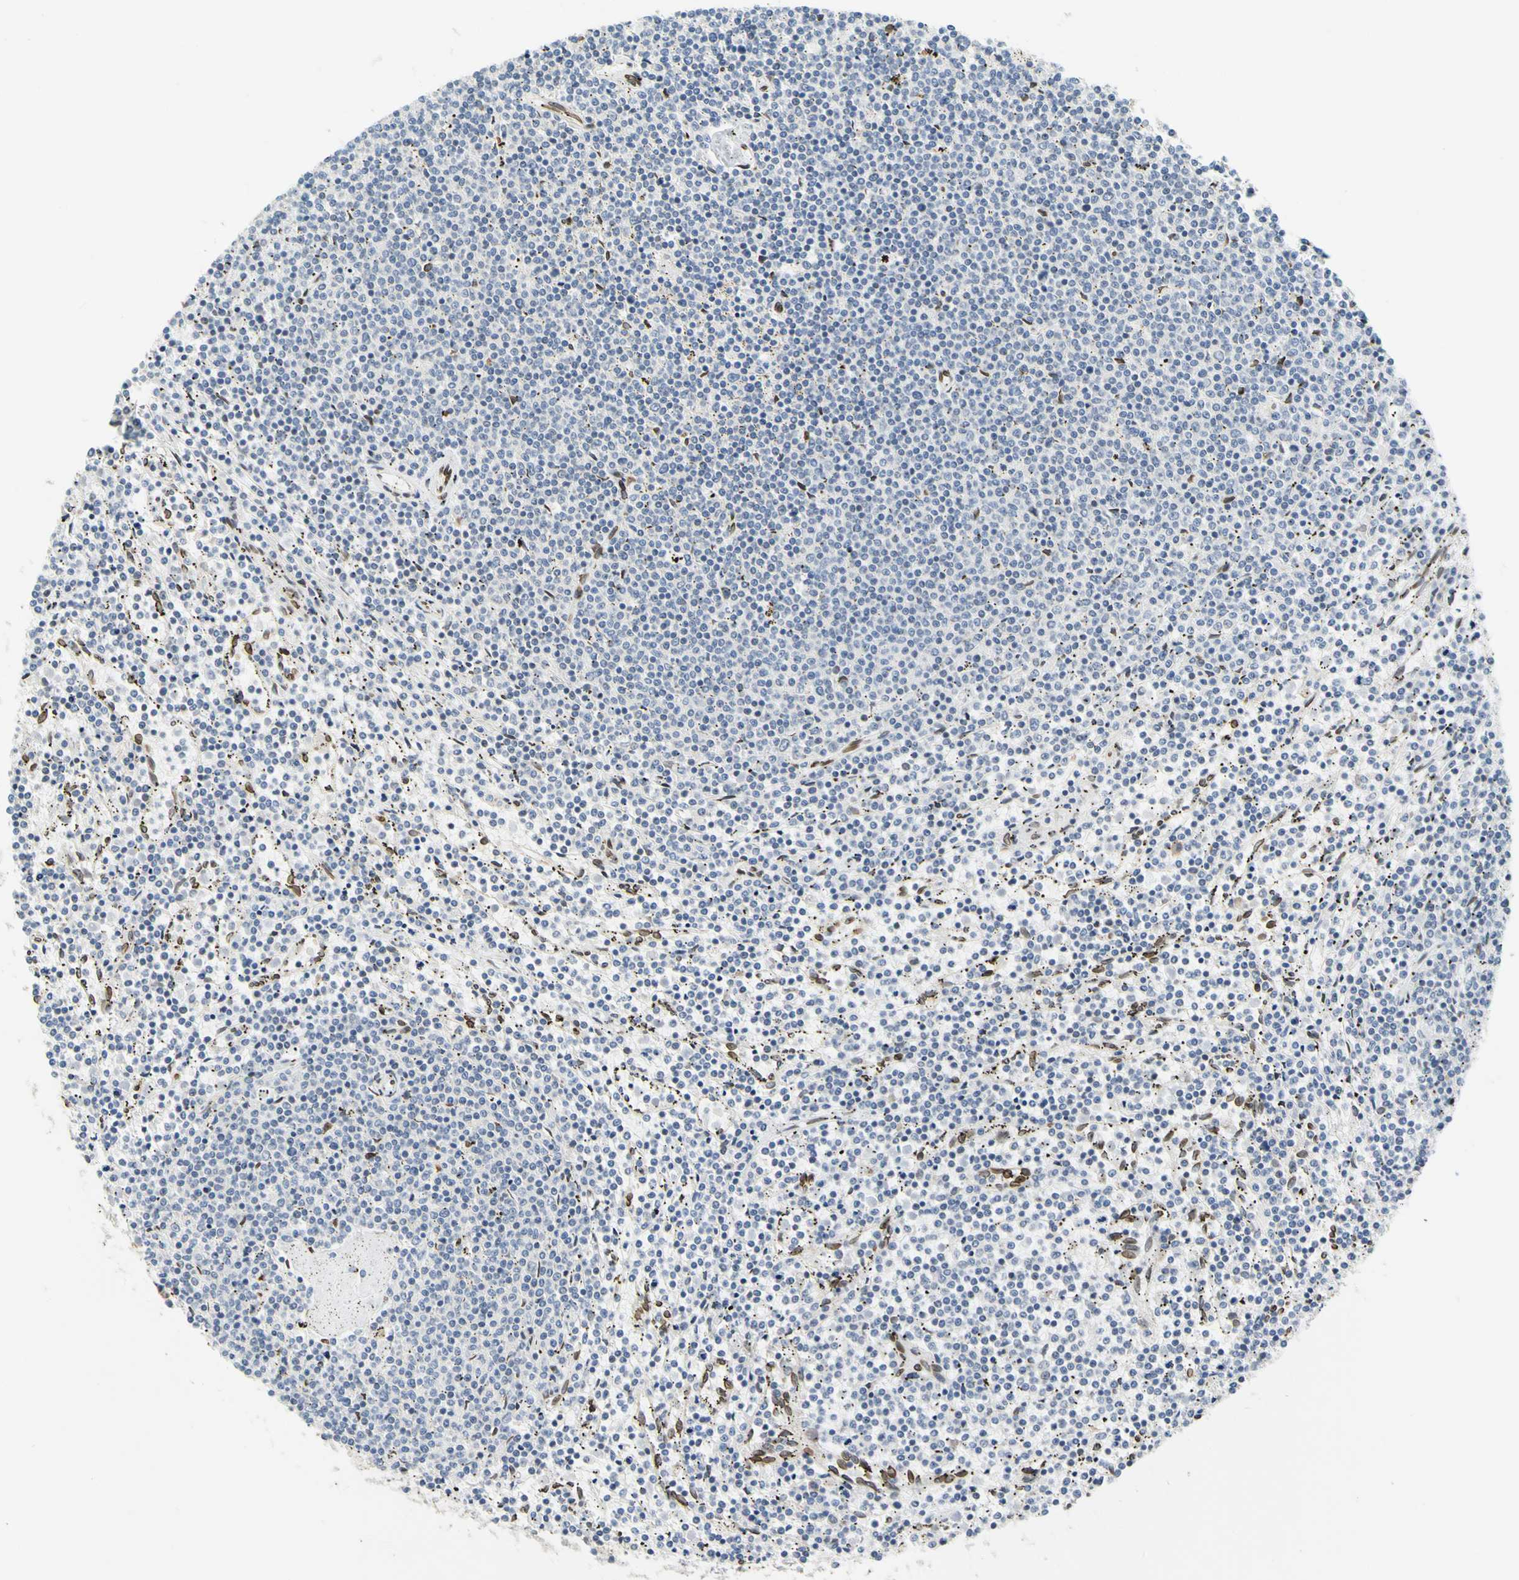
{"staining": {"intensity": "negative", "quantity": "none", "location": "none"}, "tissue": "lymphoma", "cell_type": "Tumor cells", "image_type": "cancer", "snomed": [{"axis": "morphology", "description": "Malignant lymphoma, non-Hodgkin's type, Low grade"}, {"axis": "topography", "description": "Spleen"}], "caption": "DAB immunohistochemical staining of human lymphoma demonstrates no significant staining in tumor cells.", "gene": "SUN1", "patient": {"sex": "female", "age": 50}}